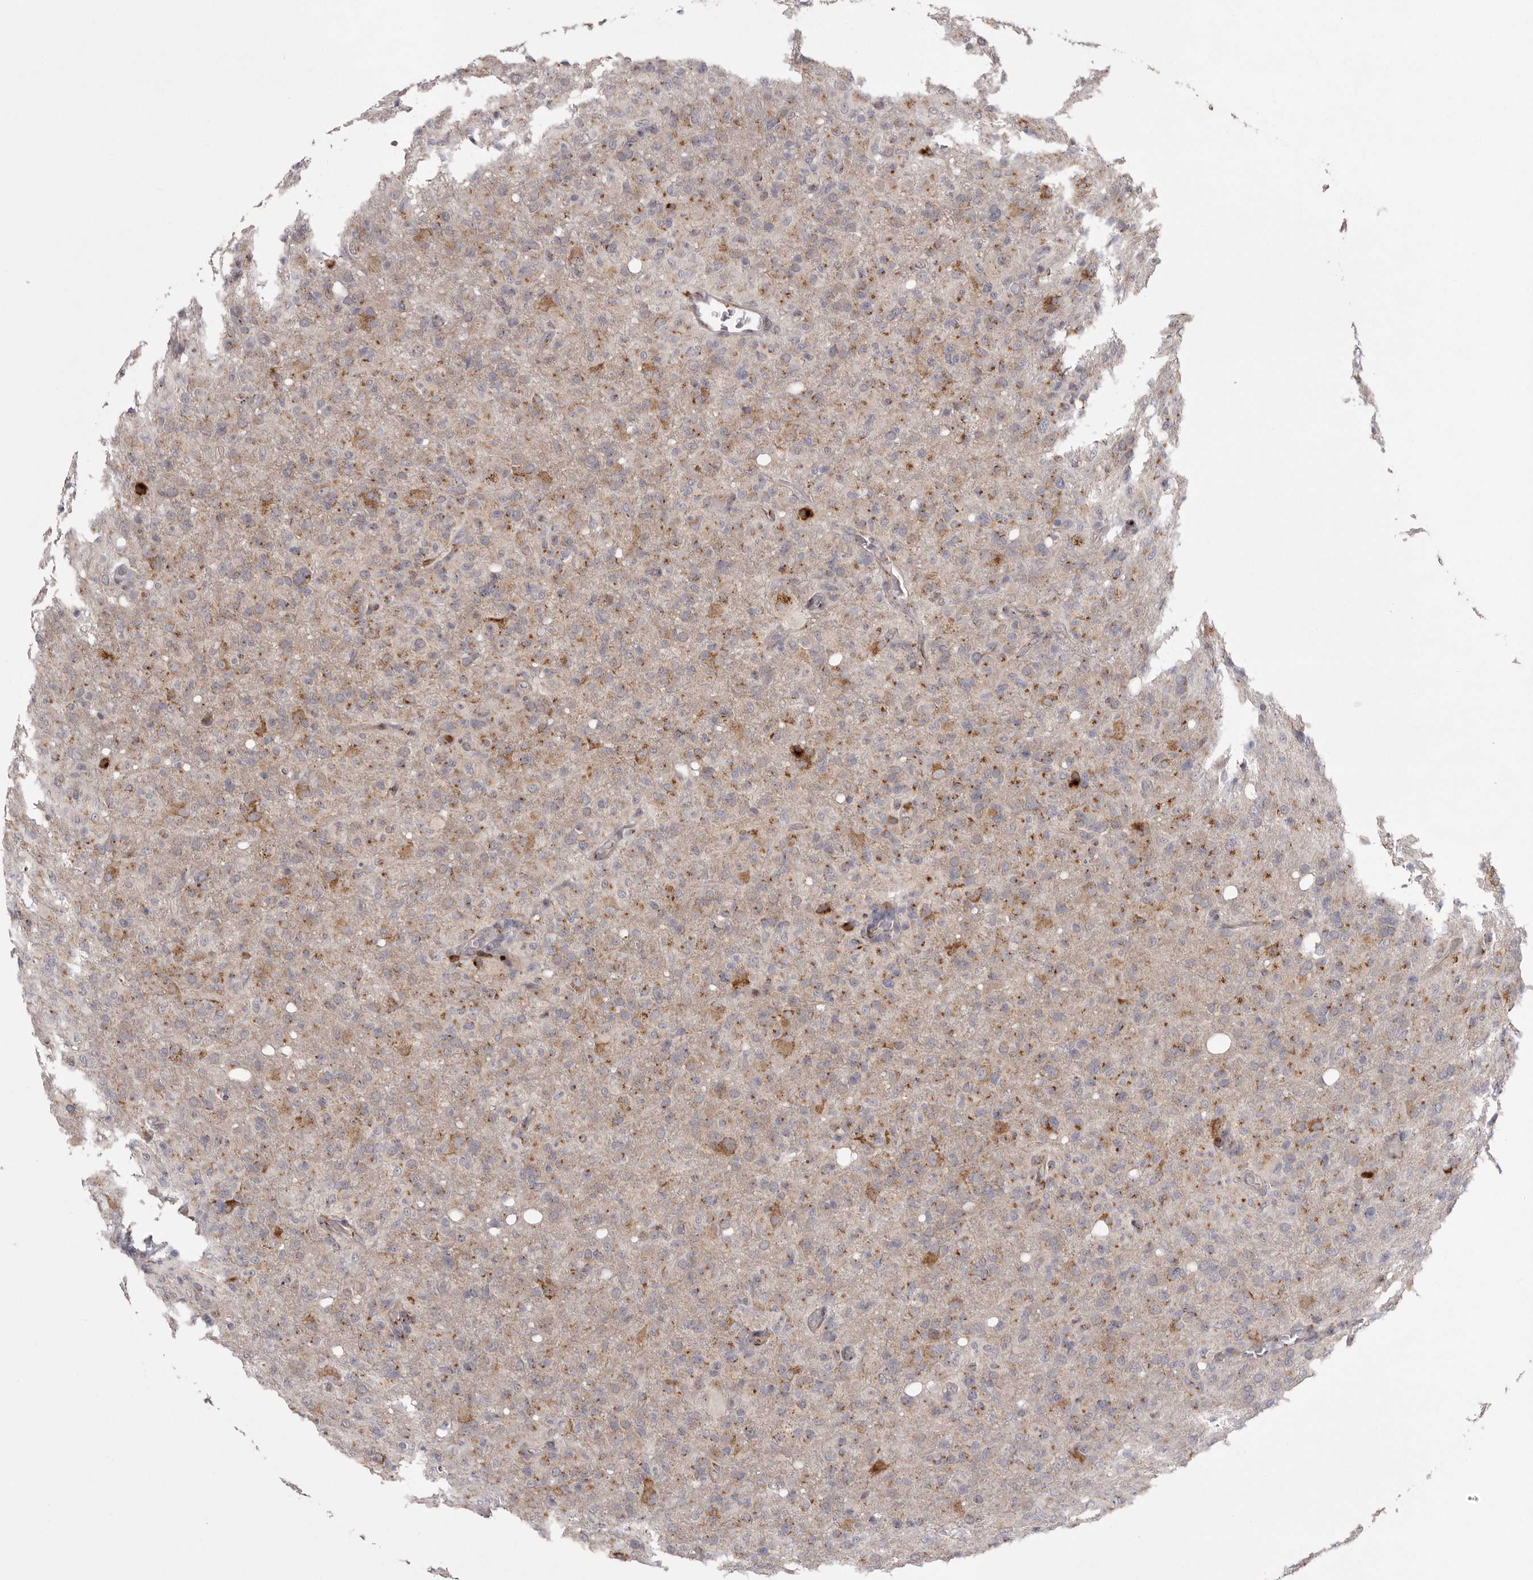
{"staining": {"intensity": "moderate", "quantity": "25%-75%", "location": "cytoplasmic/membranous"}, "tissue": "glioma", "cell_type": "Tumor cells", "image_type": "cancer", "snomed": [{"axis": "morphology", "description": "Glioma, malignant, High grade"}, {"axis": "topography", "description": "Brain"}], "caption": "High-magnification brightfield microscopy of glioma stained with DAB (brown) and counterstained with hematoxylin (blue). tumor cells exhibit moderate cytoplasmic/membranous expression is seen in about25%-75% of cells.", "gene": "WDR47", "patient": {"sex": "female", "age": 57}}